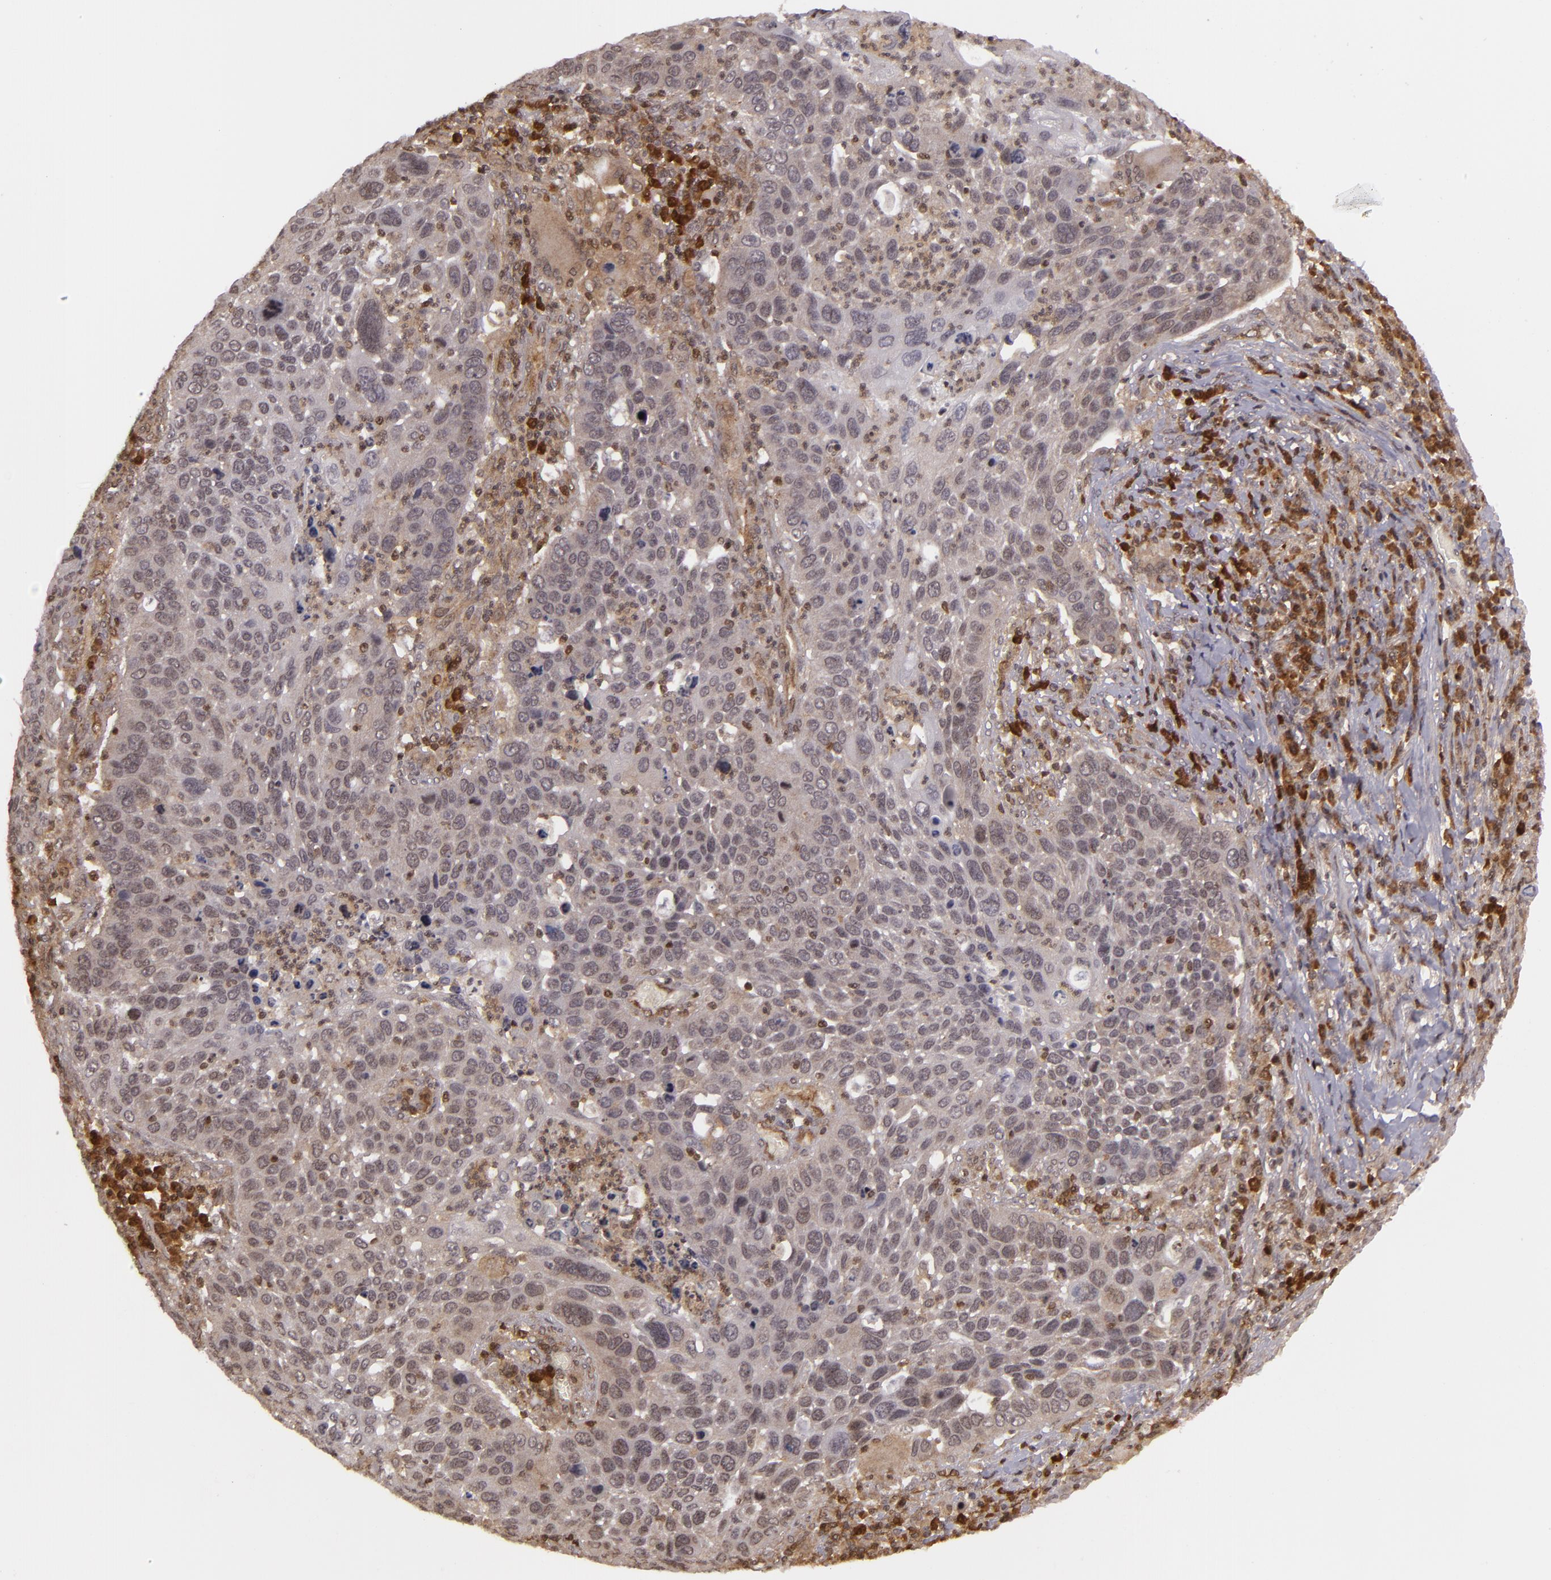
{"staining": {"intensity": "weak", "quantity": "25%-75%", "location": "cytoplasmic/membranous"}, "tissue": "lung cancer", "cell_type": "Tumor cells", "image_type": "cancer", "snomed": [{"axis": "morphology", "description": "Squamous cell carcinoma, NOS"}, {"axis": "topography", "description": "Lung"}], "caption": "IHC staining of lung cancer, which reveals low levels of weak cytoplasmic/membranous staining in approximately 25%-75% of tumor cells indicating weak cytoplasmic/membranous protein expression. The staining was performed using DAB (brown) for protein detection and nuclei were counterstained in hematoxylin (blue).", "gene": "ZBTB33", "patient": {"sex": "male", "age": 68}}